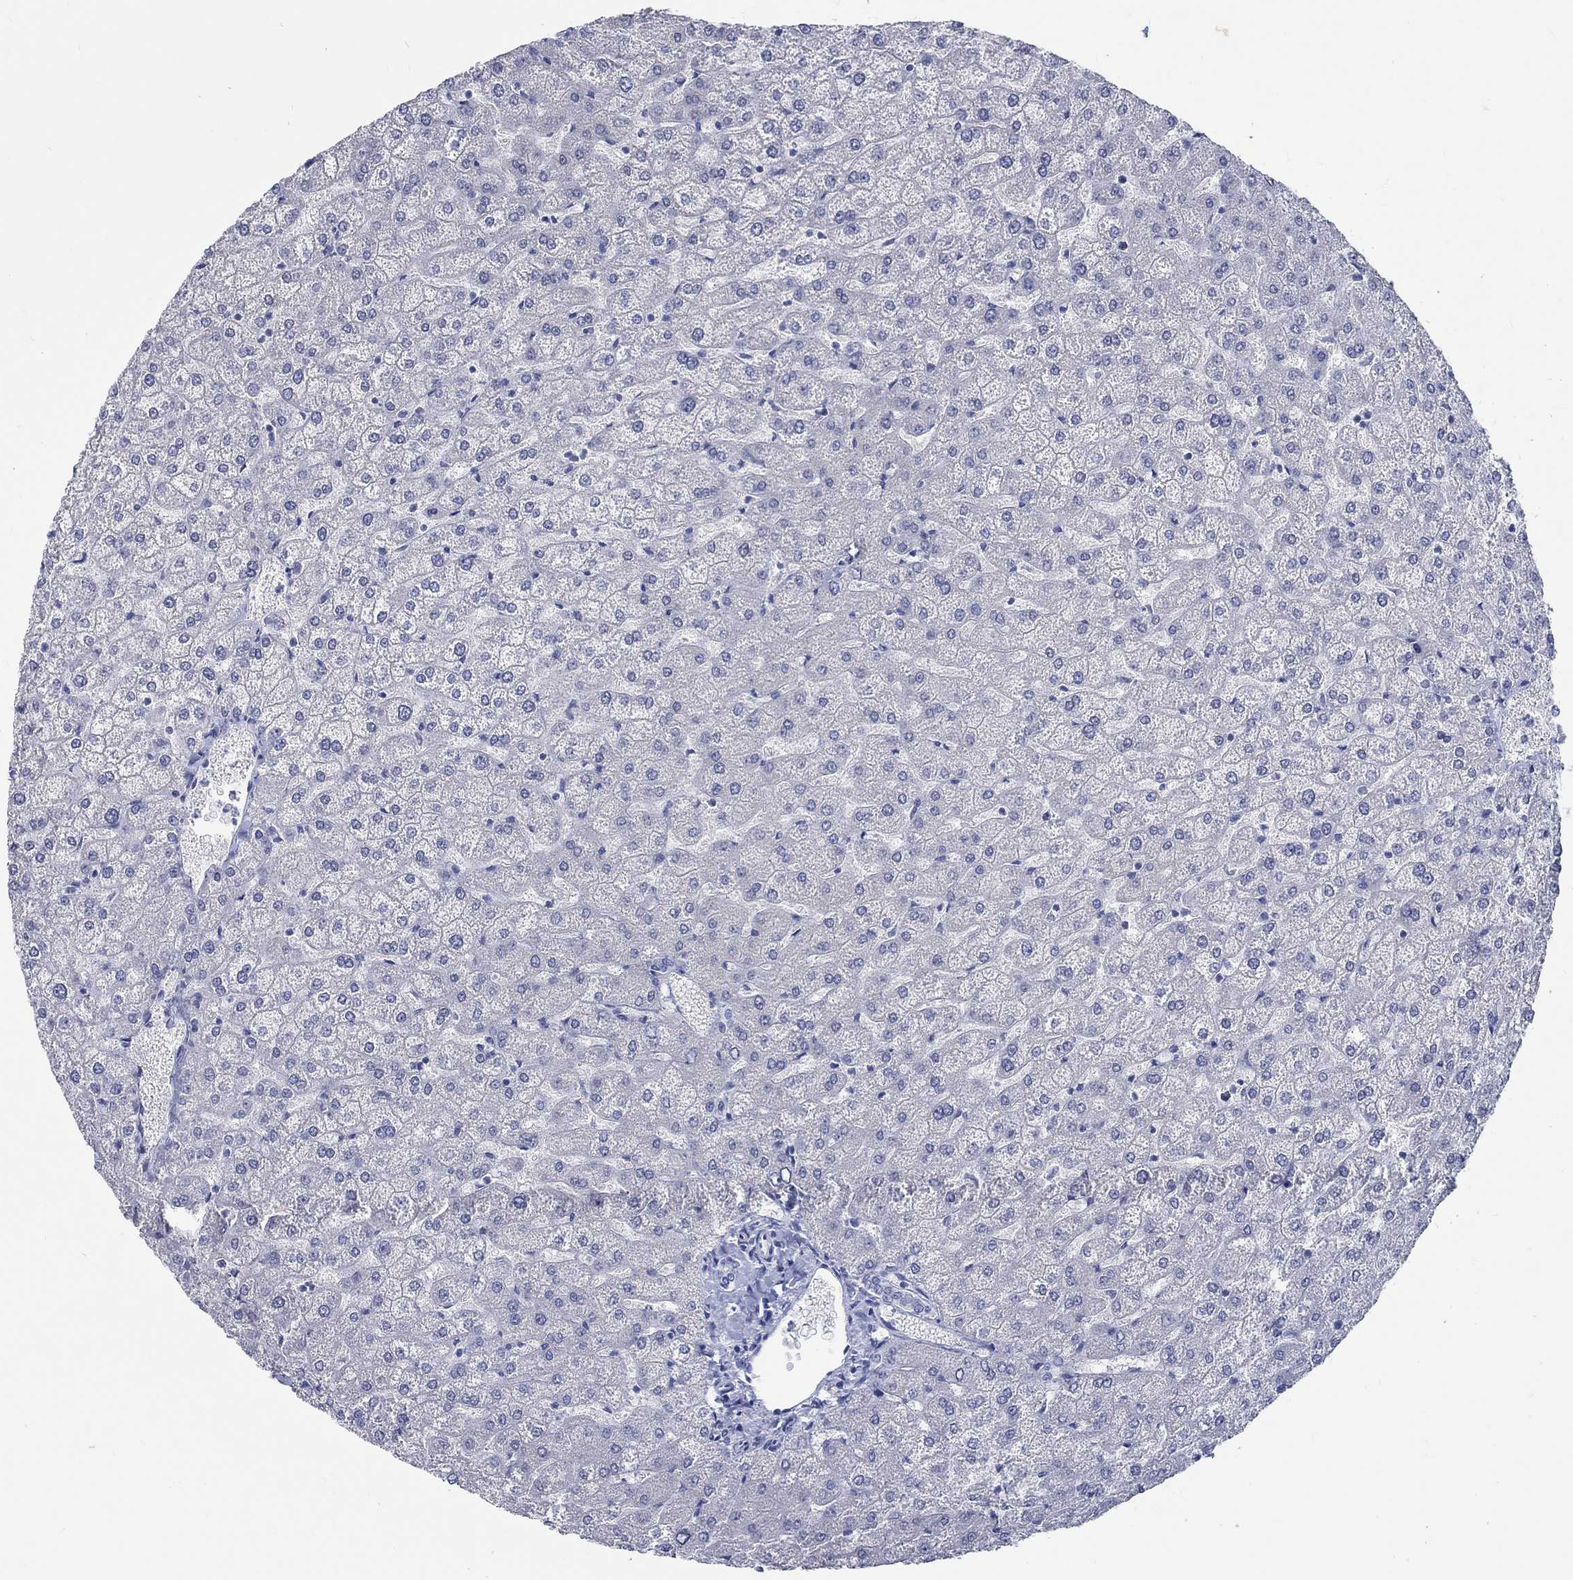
{"staining": {"intensity": "negative", "quantity": "none", "location": "none"}, "tissue": "liver", "cell_type": "Cholangiocytes", "image_type": "normal", "snomed": [{"axis": "morphology", "description": "Normal tissue, NOS"}, {"axis": "topography", "description": "Liver"}], "caption": "Normal liver was stained to show a protein in brown. There is no significant positivity in cholangiocytes. (DAB (3,3'-diaminobenzidine) immunohistochemistry, high magnification).", "gene": "C4orf47", "patient": {"sex": "female", "age": 32}}